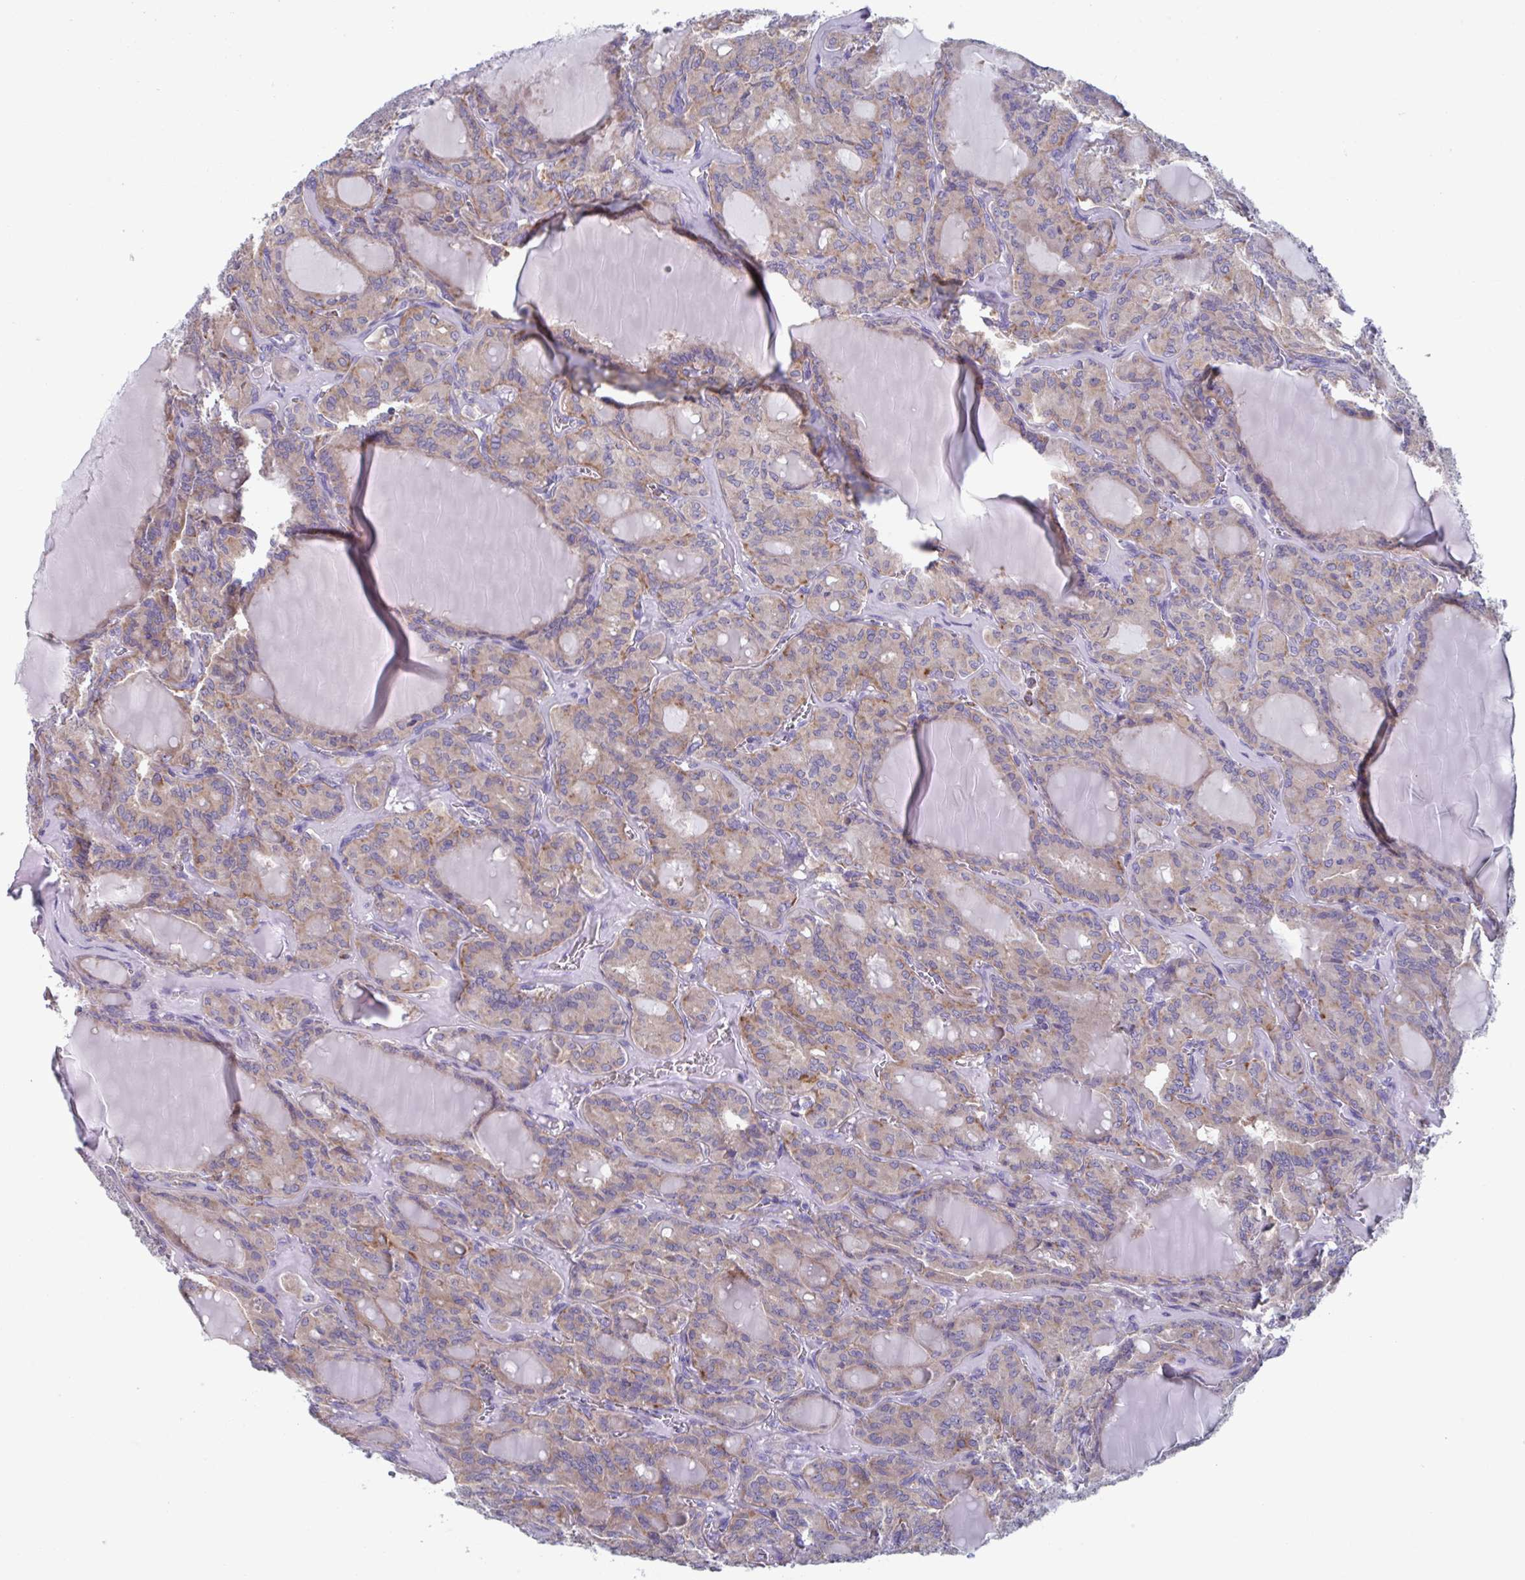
{"staining": {"intensity": "weak", "quantity": "25%-75%", "location": "cytoplasmic/membranous"}, "tissue": "thyroid cancer", "cell_type": "Tumor cells", "image_type": "cancer", "snomed": [{"axis": "morphology", "description": "Papillary adenocarcinoma, NOS"}, {"axis": "topography", "description": "Thyroid gland"}], "caption": "Weak cytoplasmic/membranous positivity is appreciated in about 25%-75% of tumor cells in thyroid cancer (papillary adenocarcinoma). The staining is performed using DAB (3,3'-diaminobenzidine) brown chromogen to label protein expression. The nuclei are counter-stained blue using hematoxylin.", "gene": "NIPSNAP1", "patient": {"sex": "male", "age": 87}}